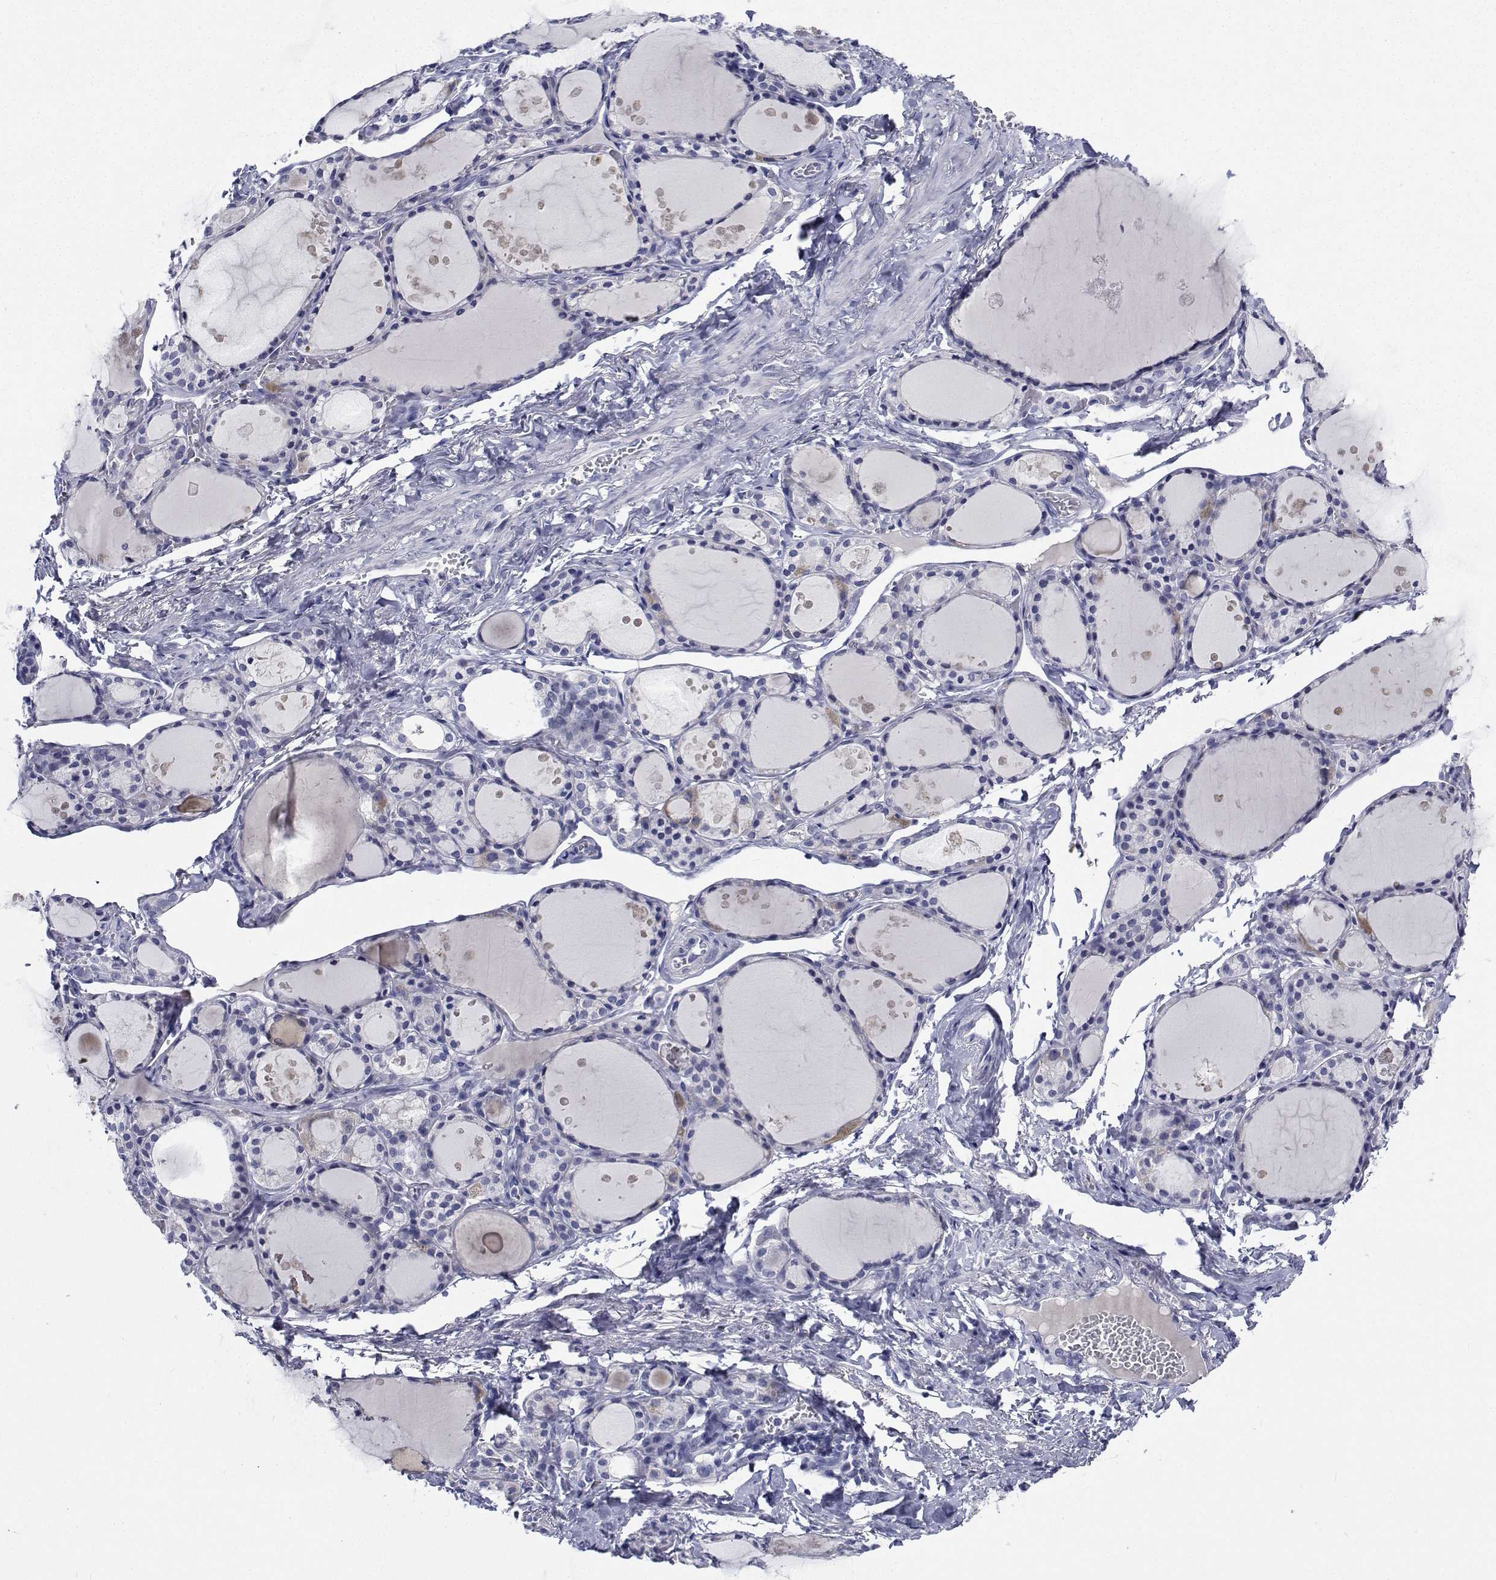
{"staining": {"intensity": "negative", "quantity": "none", "location": "none"}, "tissue": "thyroid gland", "cell_type": "Glandular cells", "image_type": "normal", "snomed": [{"axis": "morphology", "description": "Normal tissue, NOS"}, {"axis": "topography", "description": "Thyroid gland"}], "caption": "Immunohistochemical staining of benign thyroid gland demonstrates no significant positivity in glandular cells. The staining is performed using DAB (3,3'-diaminobenzidine) brown chromogen with nuclei counter-stained in using hematoxylin.", "gene": "PLXNA4", "patient": {"sex": "male", "age": 68}}